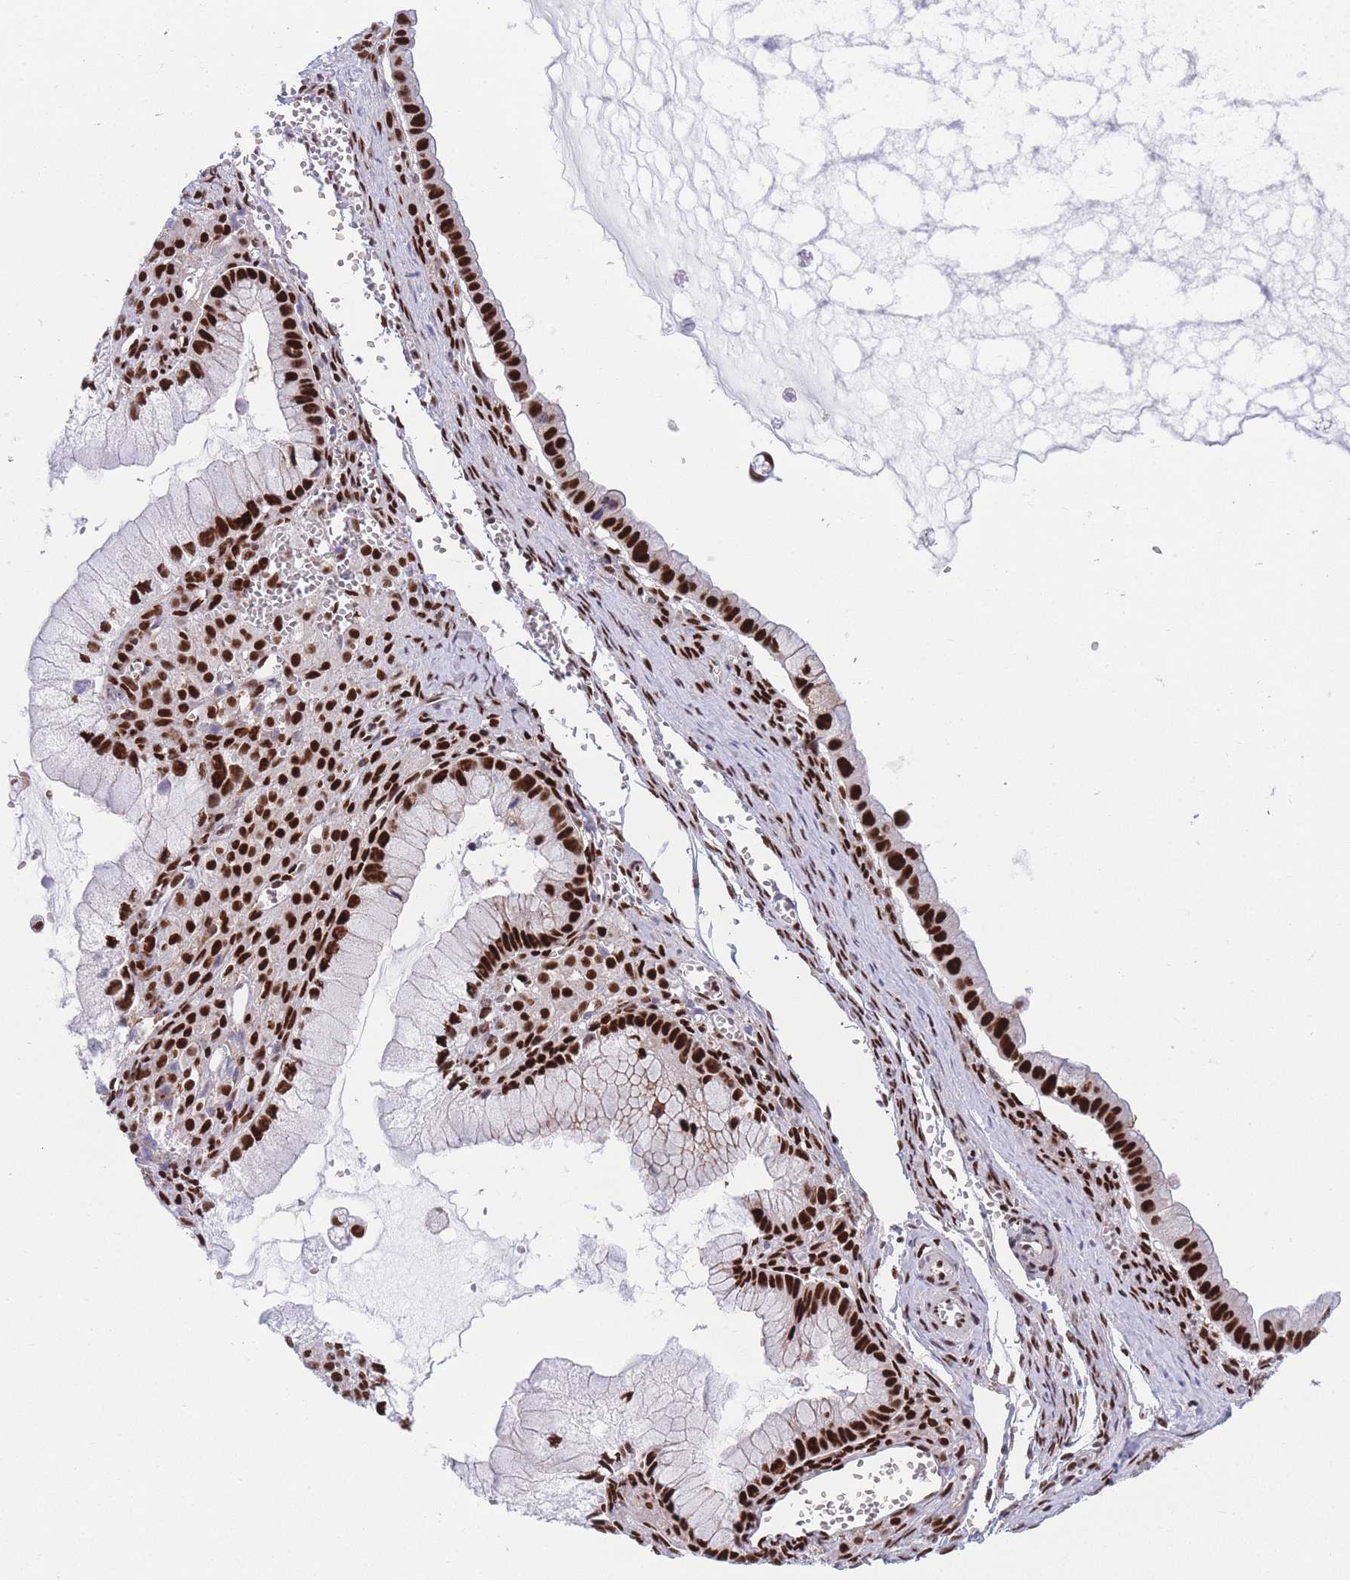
{"staining": {"intensity": "strong", "quantity": ">75%", "location": "nuclear"}, "tissue": "ovarian cancer", "cell_type": "Tumor cells", "image_type": "cancer", "snomed": [{"axis": "morphology", "description": "Cystadenocarcinoma, mucinous, NOS"}, {"axis": "topography", "description": "Ovary"}], "caption": "Mucinous cystadenocarcinoma (ovarian) stained with a protein marker displays strong staining in tumor cells.", "gene": "DNAJC3", "patient": {"sex": "female", "age": 59}}